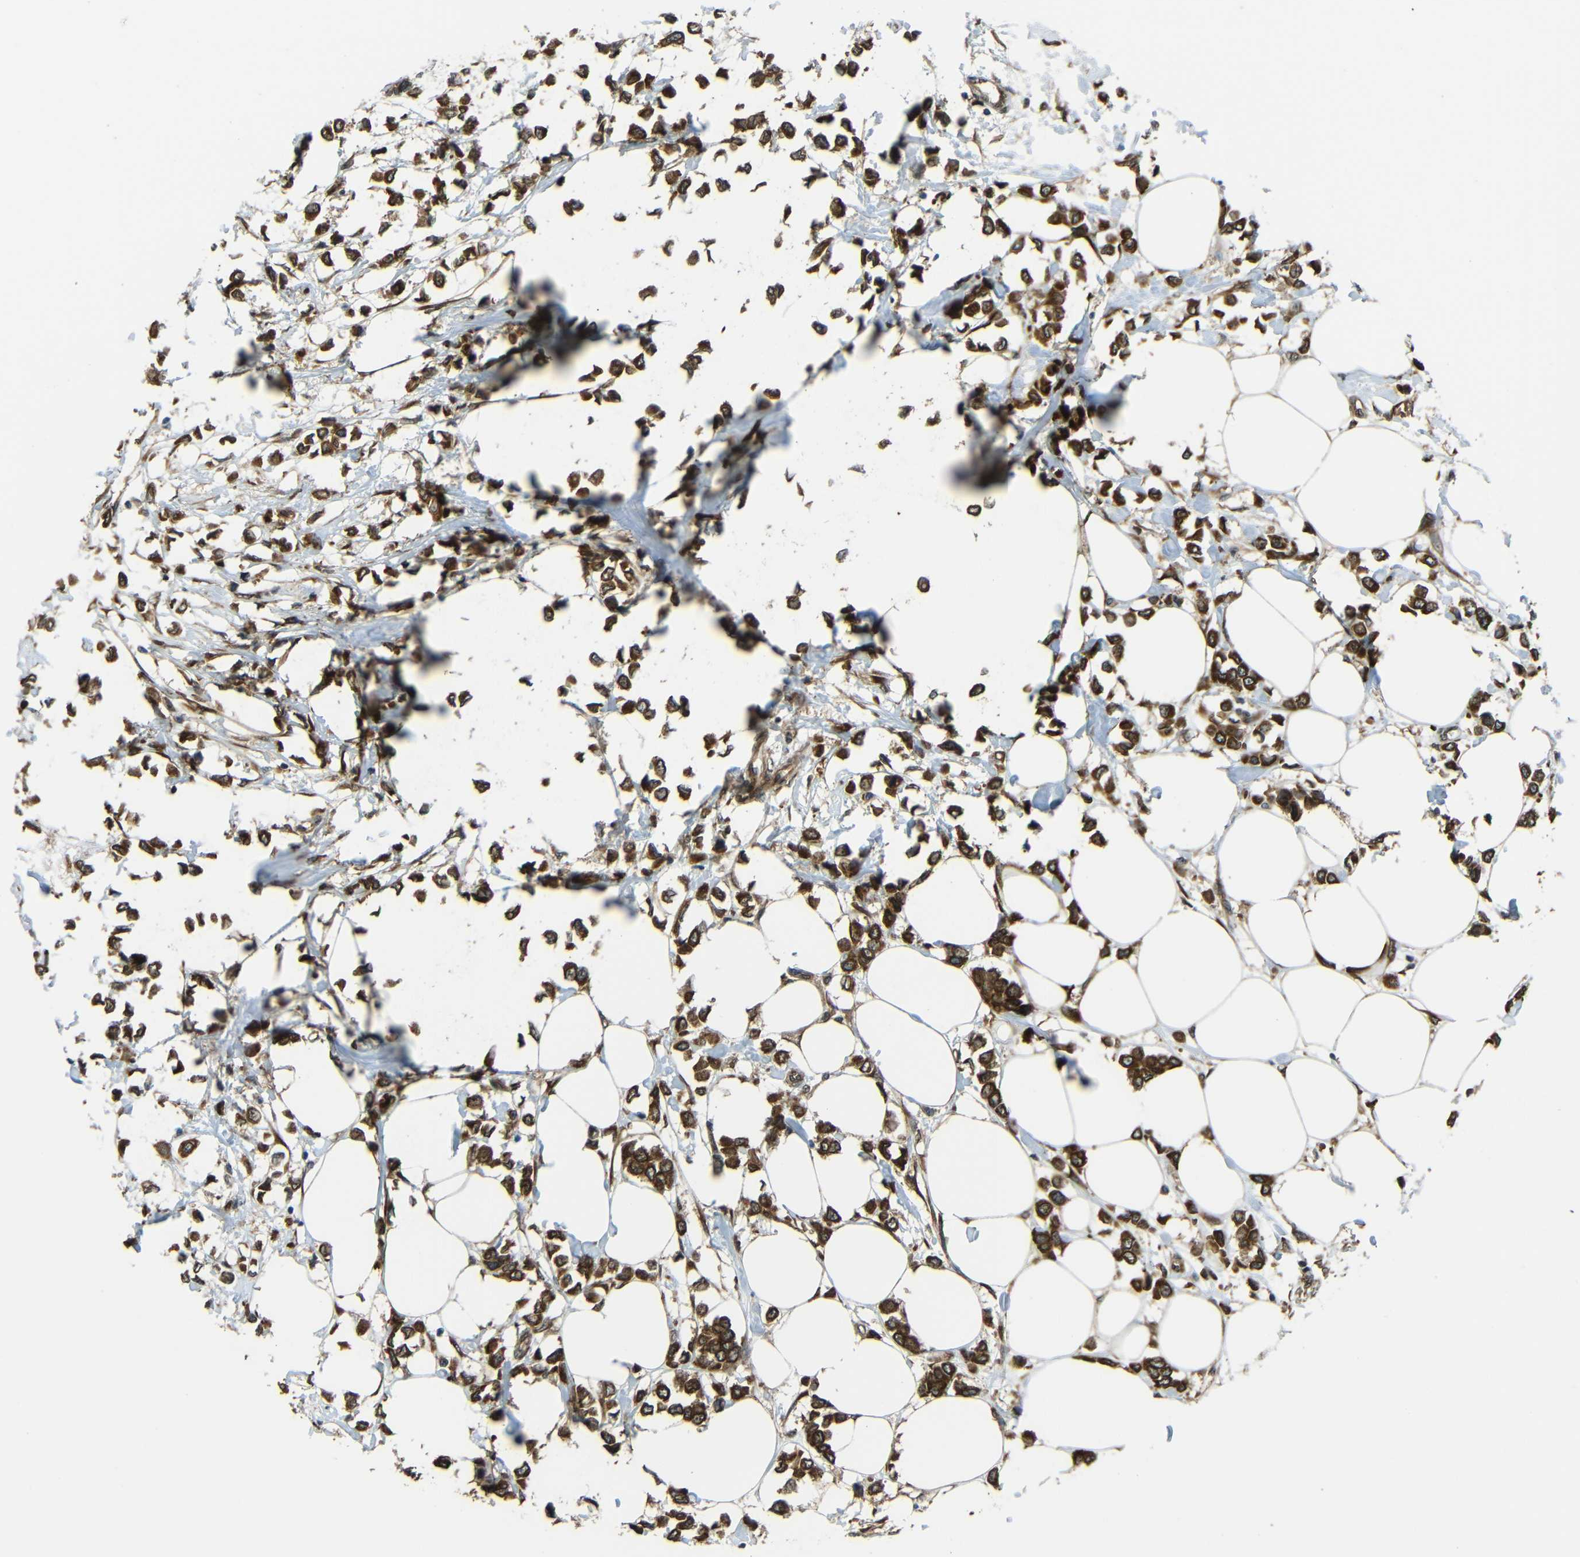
{"staining": {"intensity": "strong", "quantity": ">75%", "location": "cytoplasmic/membranous"}, "tissue": "breast cancer", "cell_type": "Tumor cells", "image_type": "cancer", "snomed": [{"axis": "morphology", "description": "Lobular carcinoma"}, {"axis": "topography", "description": "Breast"}], "caption": "Immunohistochemical staining of human breast cancer (lobular carcinoma) reveals strong cytoplasmic/membranous protein staining in approximately >75% of tumor cells. (Stains: DAB in brown, nuclei in blue, Microscopy: brightfield microscopy at high magnification).", "gene": "VAPB", "patient": {"sex": "female", "age": 51}}